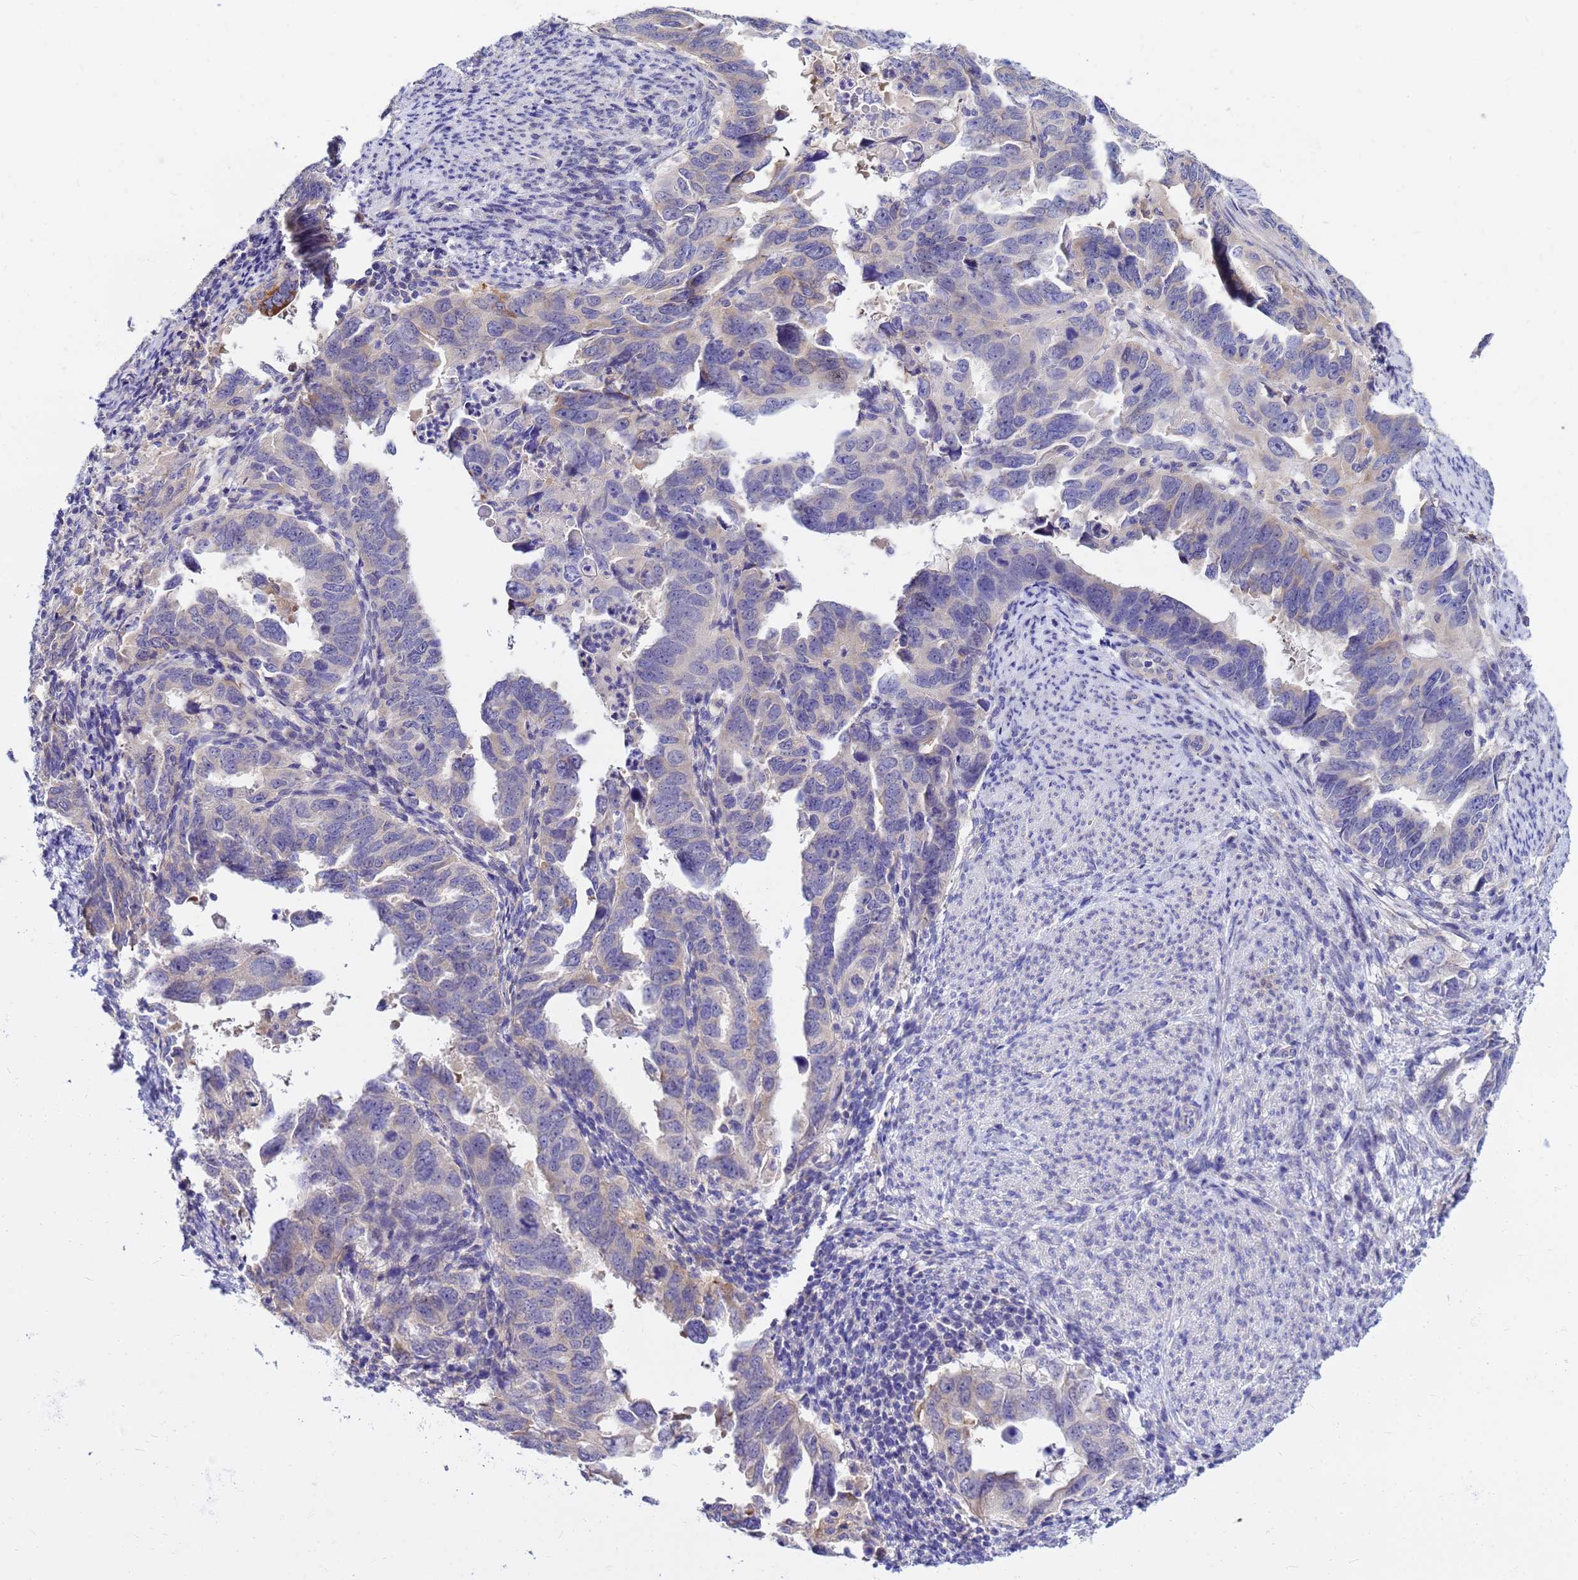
{"staining": {"intensity": "negative", "quantity": "none", "location": "none"}, "tissue": "endometrial cancer", "cell_type": "Tumor cells", "image_type": "cancer", "snomed": [{"axis": "morphology", "description": "Adenocarcinoma, NOS"}, {"axis": "topography", "description": "Endometrium"}], "caption": "Tumor cells show no significant protein staining in endometrial cancer (adenocarcinoma). (Immunohistochemistry, brightfield microscopy, high magnification).", "gene": "HERC5", "patient": {"sex": "female", "age": 65}}